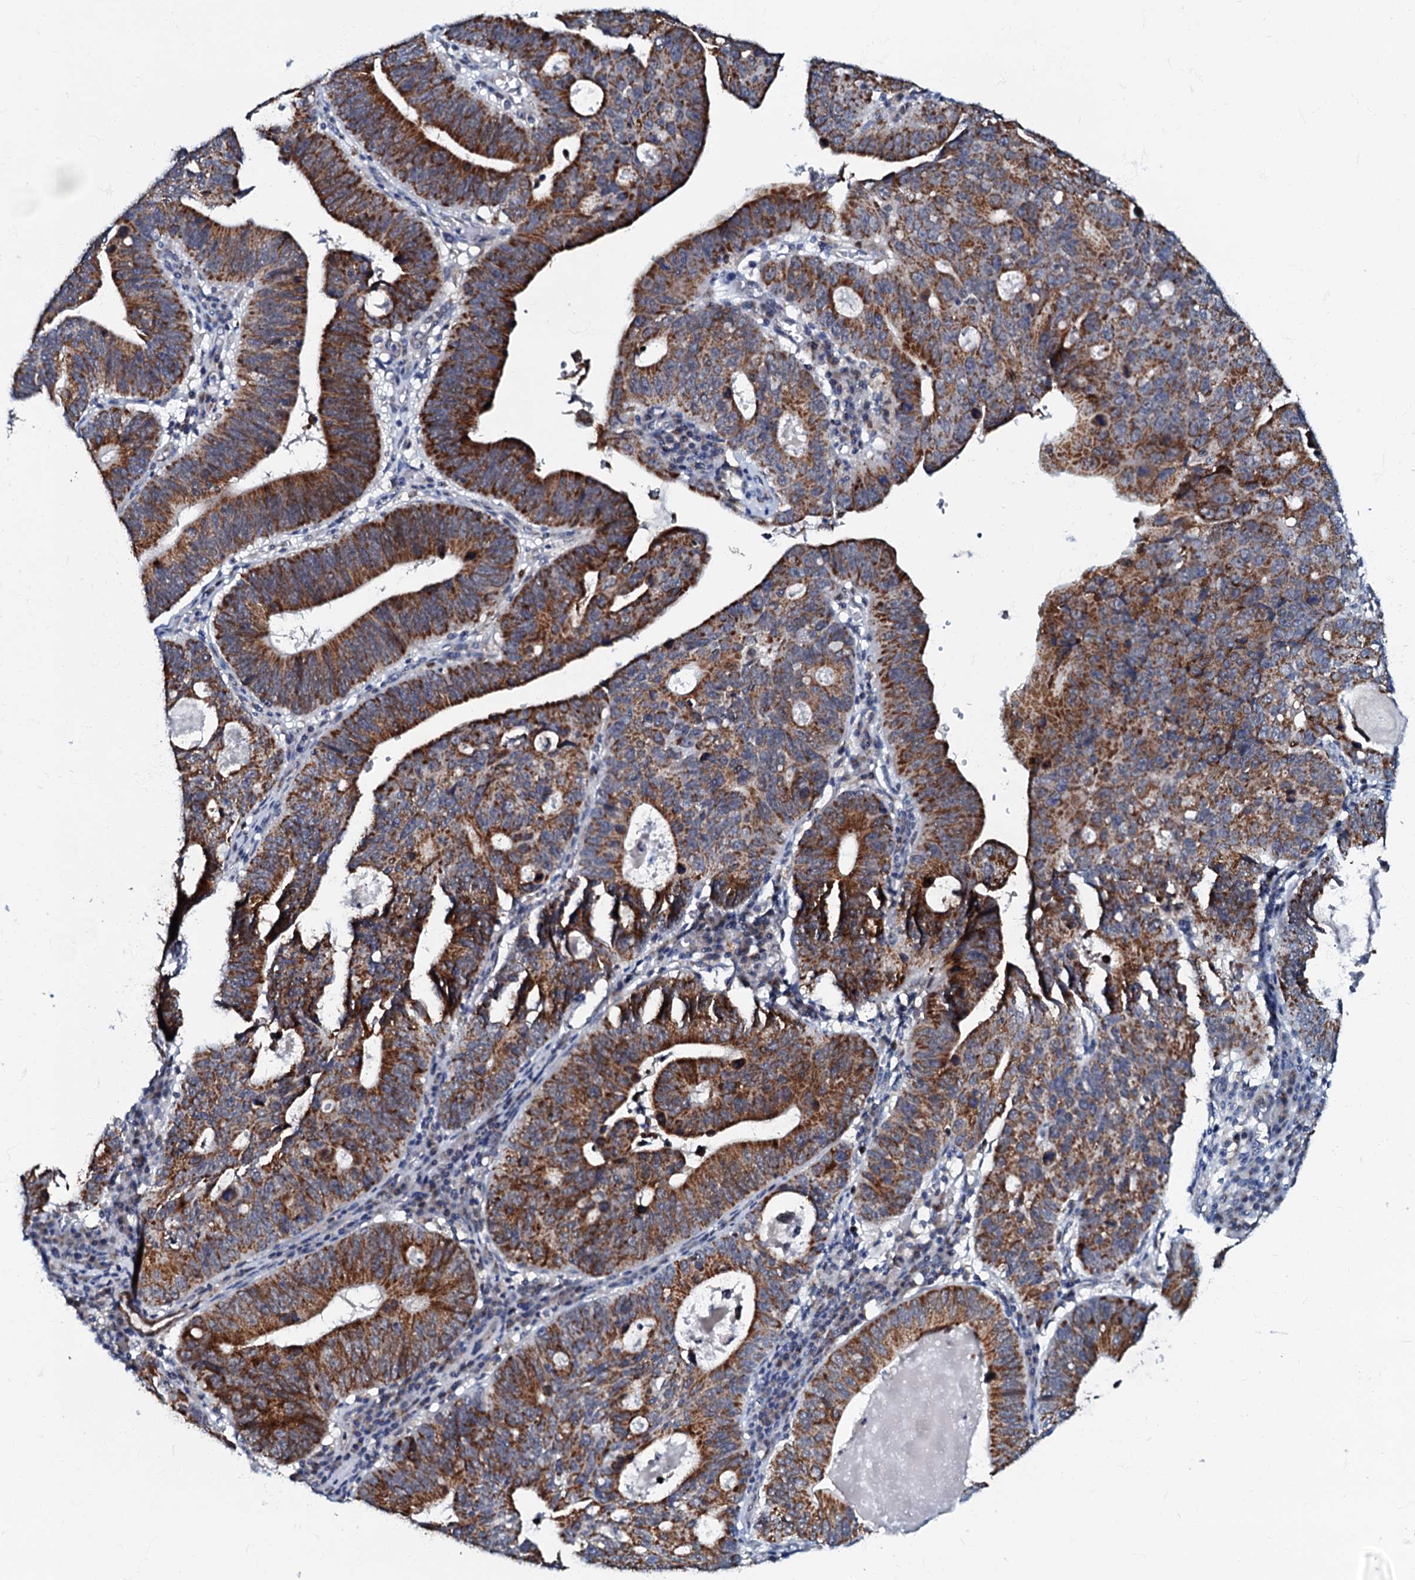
{"staining": {"intensity": "strong", "quantity": ">75%", "location": "cytoplasmic/membranous"}, "tissue": "stomach cancer", "cell_type": "Tumor cells", "image_type": "cancer", "snomed": [{"axis": "morphology", "description": "Adenocarcinoma, NOS"}, {"axis": "topography", "description": "Stomach"}], "caption": "Immunohistochemistry (DAB (3,3'-diaminobenzidine)) staining of stomach cancer (adenocarcinoma) reveals strong cytoplasmic/membranous protein expression in about >75% of tumor cells.", "gene": "MRPL51", "patient": {"sex": "male", "age": 59}}